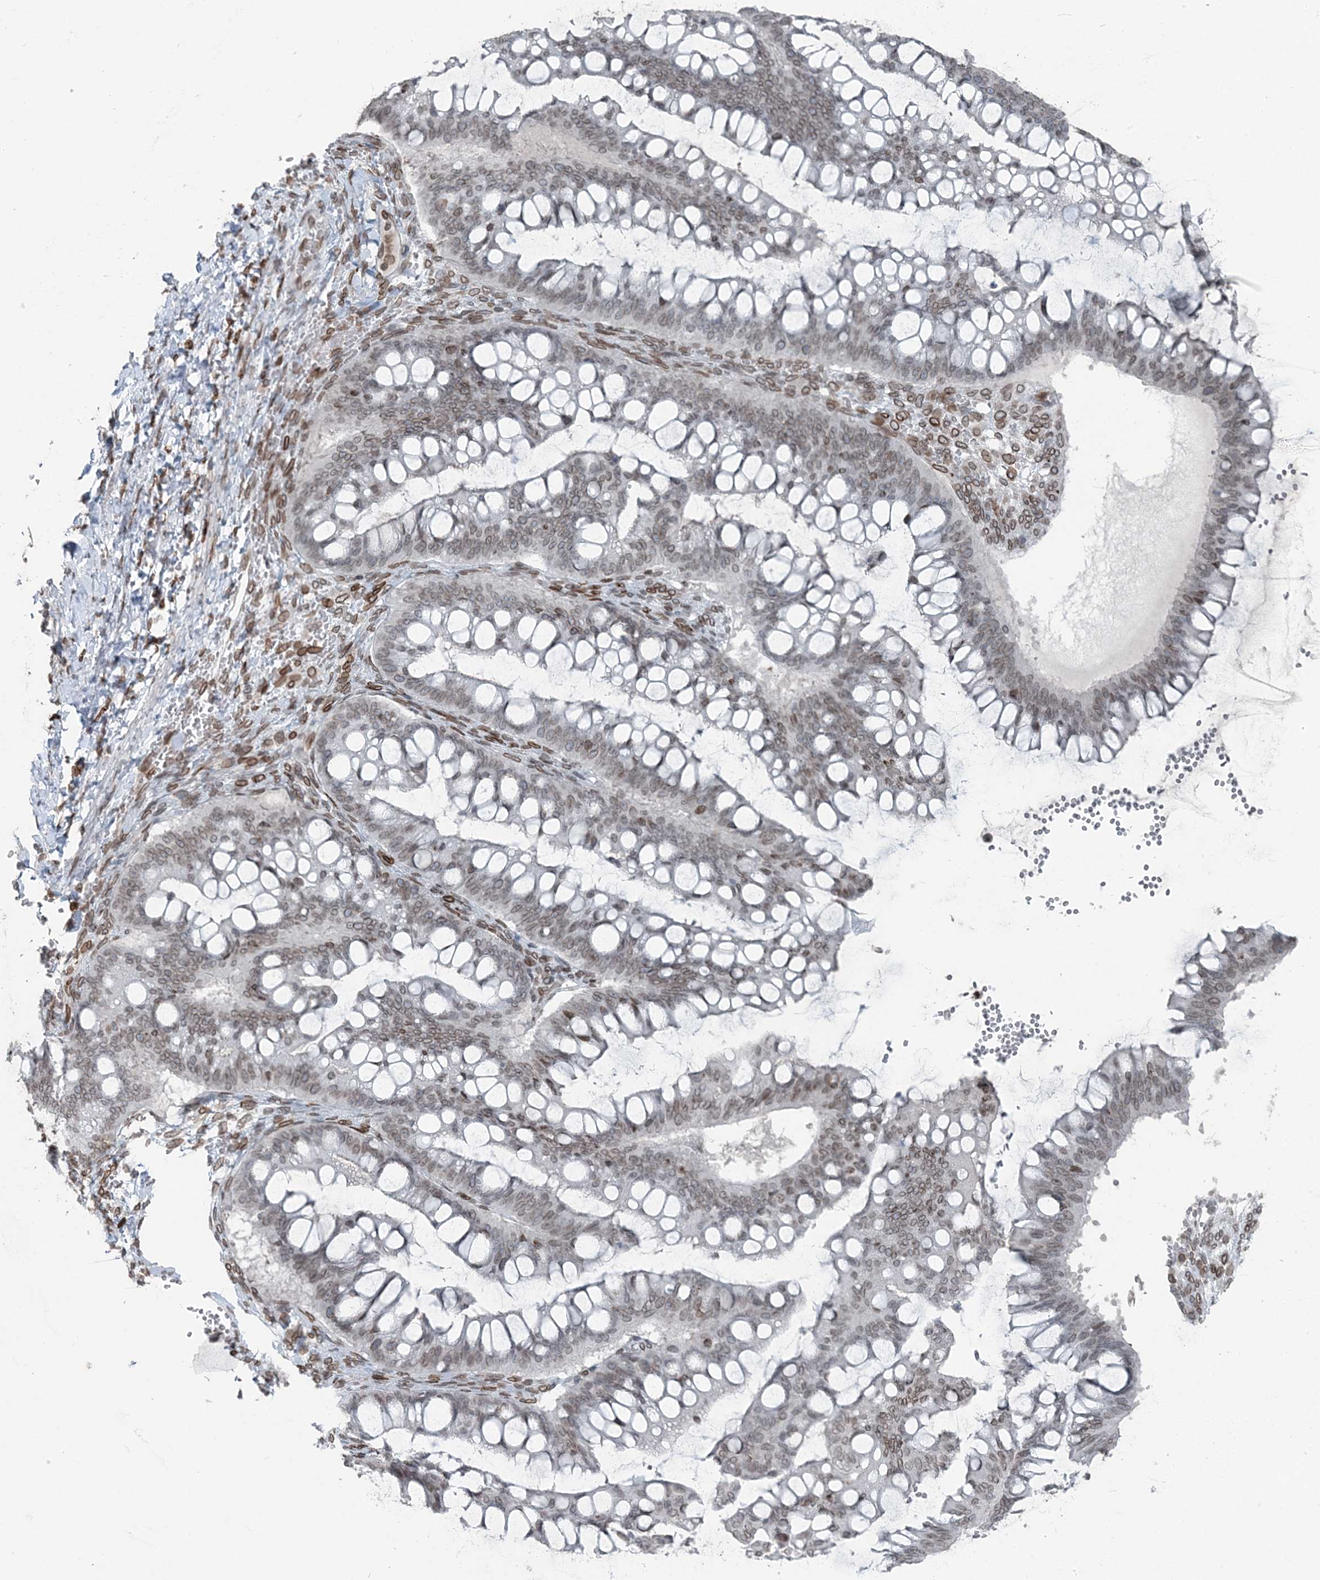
{"staining": {"intensity": "weak", "quantity": ">75%", "location": "nuclear"}, "tissue": "ovarian cancer", "cell_type": "Tumor cells", "image_type": "cancer", "snomed": [{"axis": "morphology", "description": "Cystadenocarcinoma, mucinous, NOS"}, {"axis": "topography", "description": "Ovary"}], "caption": "Tumor cells reveal weak nuclear staining in approximately >75% of cells in mucinous cystadenocarcinoma (ovarian).", "gene": "GJD4", "patient": {"sex": "female", "age": 73}}